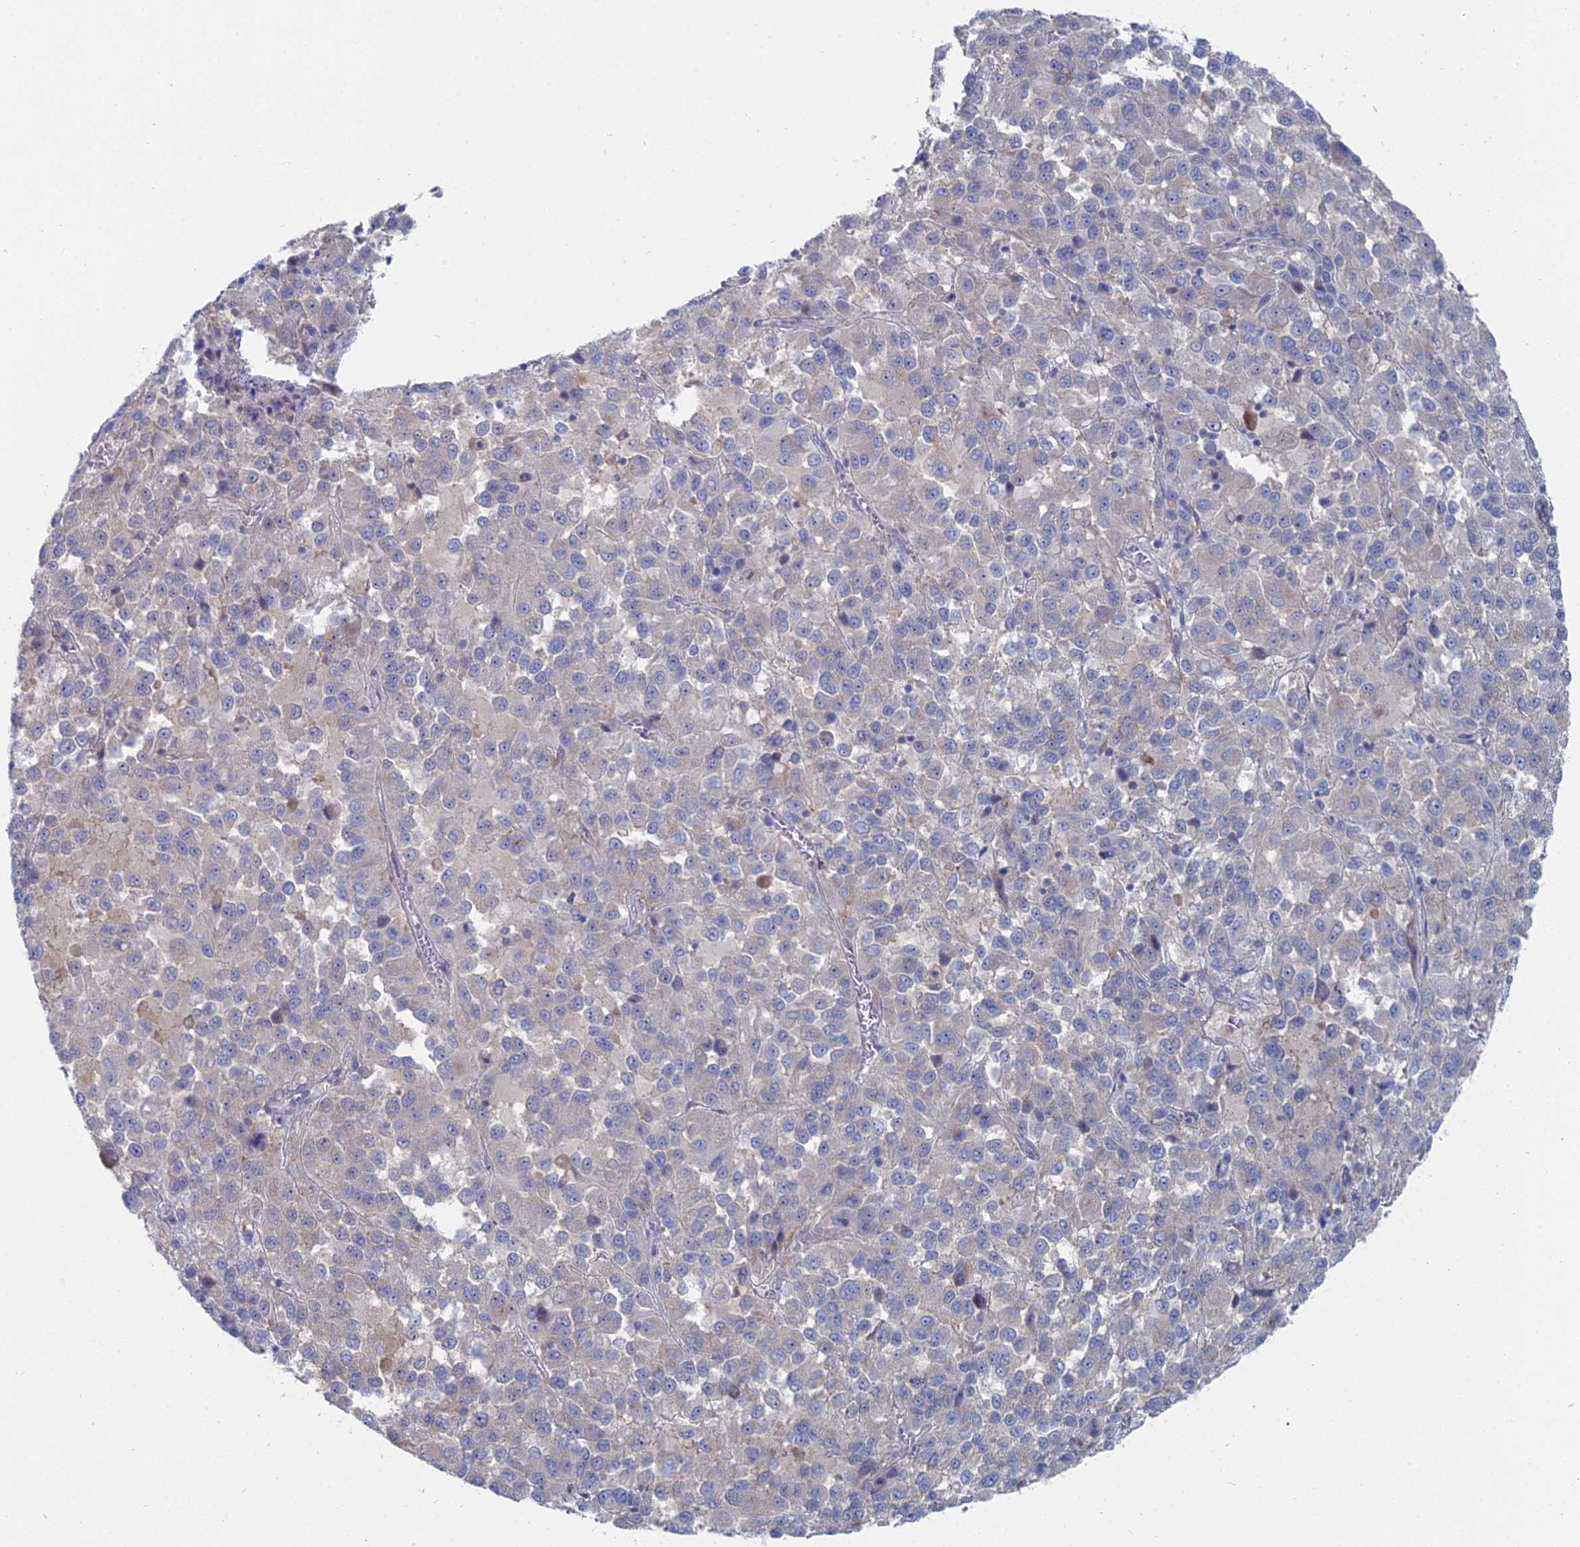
{"staining": {"intensity": "negative", "quantity": "none", "location": "none"}, "tissue": "melanoma", "cell_type": "Tumor cells", "image_type": "cancer", "snomed": [{"axis": "morphology", "description": "Malignant melanoma, Metastatic site"}, {"axis": "topography", "description": "Lung"}], "caption": "Micrograph shows no protein staining in tumor cells of malignant melanoma (metastatic site) tissue.", "gene": "CCDC149", "patient": {"sex": "male", "age": 64}}